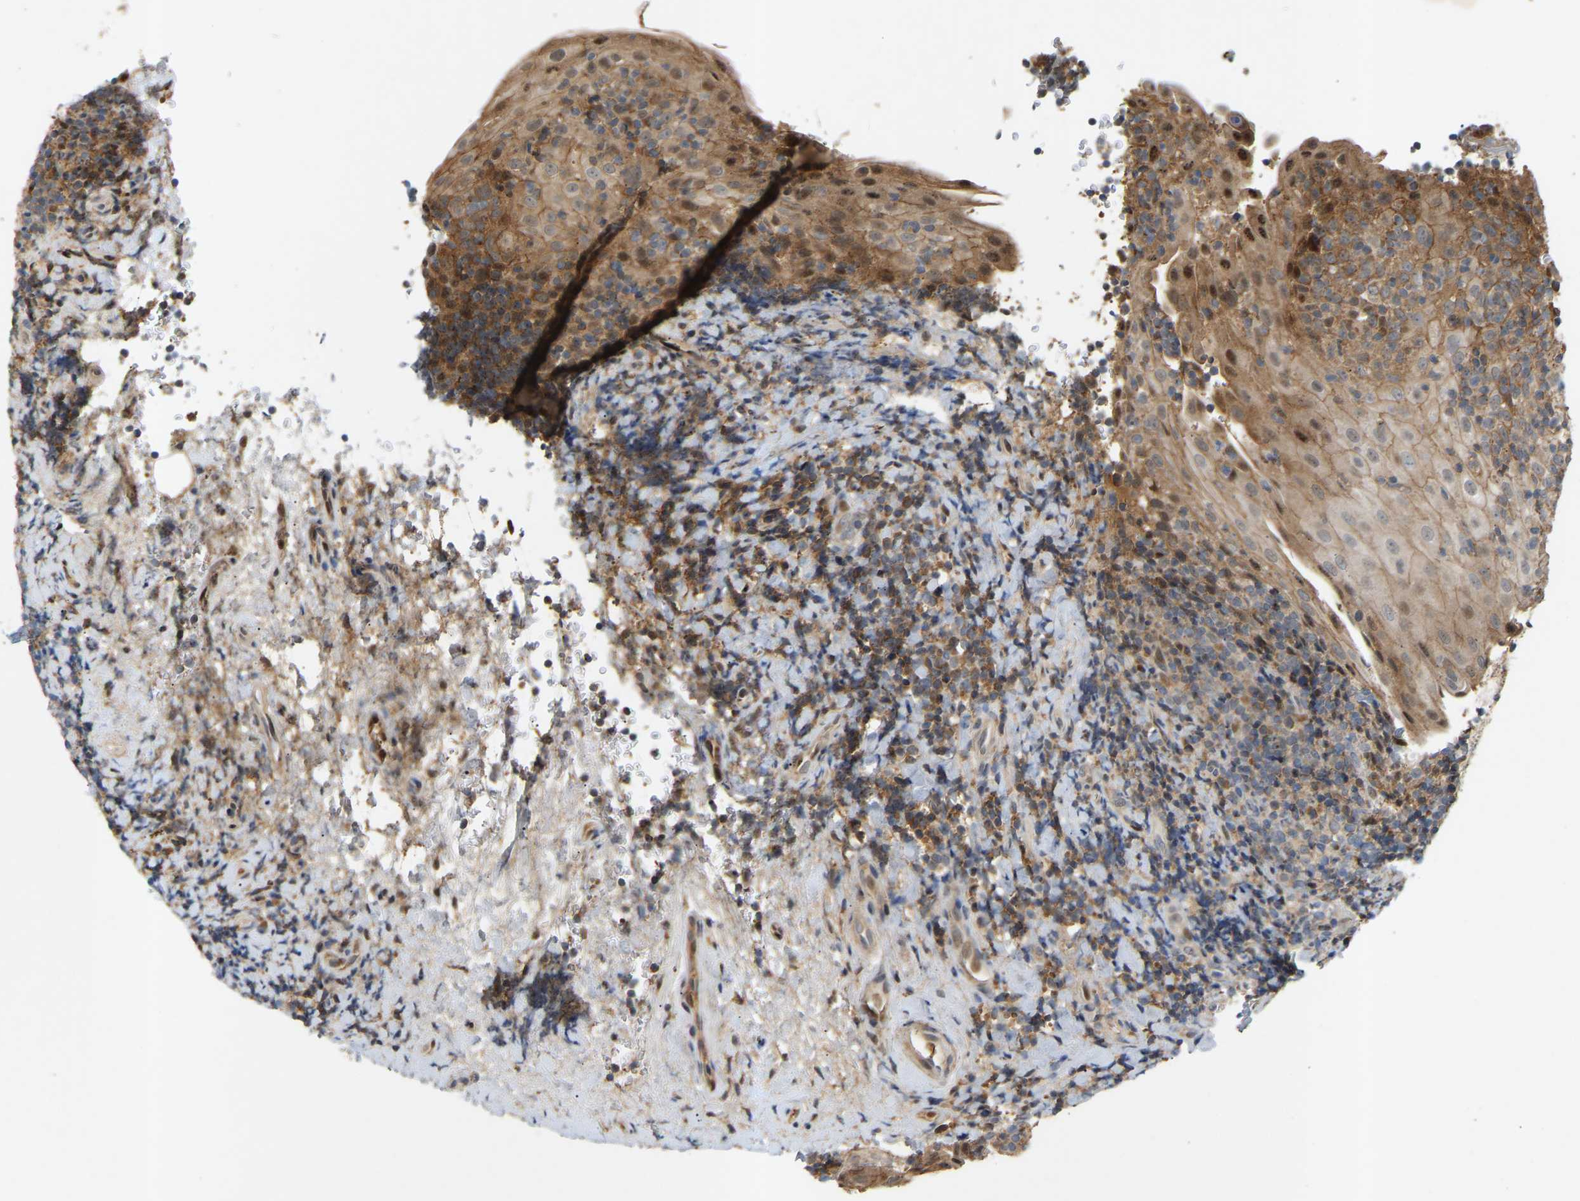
{"staining": {"intensity": "moderate", "quantity": "<25%", "location": "cytoplasmic/membranous"}, "tissue": "tonsil", "cell_type": "Germinal center cells", "image_type": "normal", "snomed": [{"axis": "morphology", "description": "Normal tissue, NOS"}, {"axis": "topography", "description": "Tonsil"}], "caption": "Germinal center cells exhibit moderate cytoplasmic/membranous expression in about <25% of cells in unremarkable tonsil.", "gene": "ATP5MF", "patient": {"sex": "male", "age": 37}}